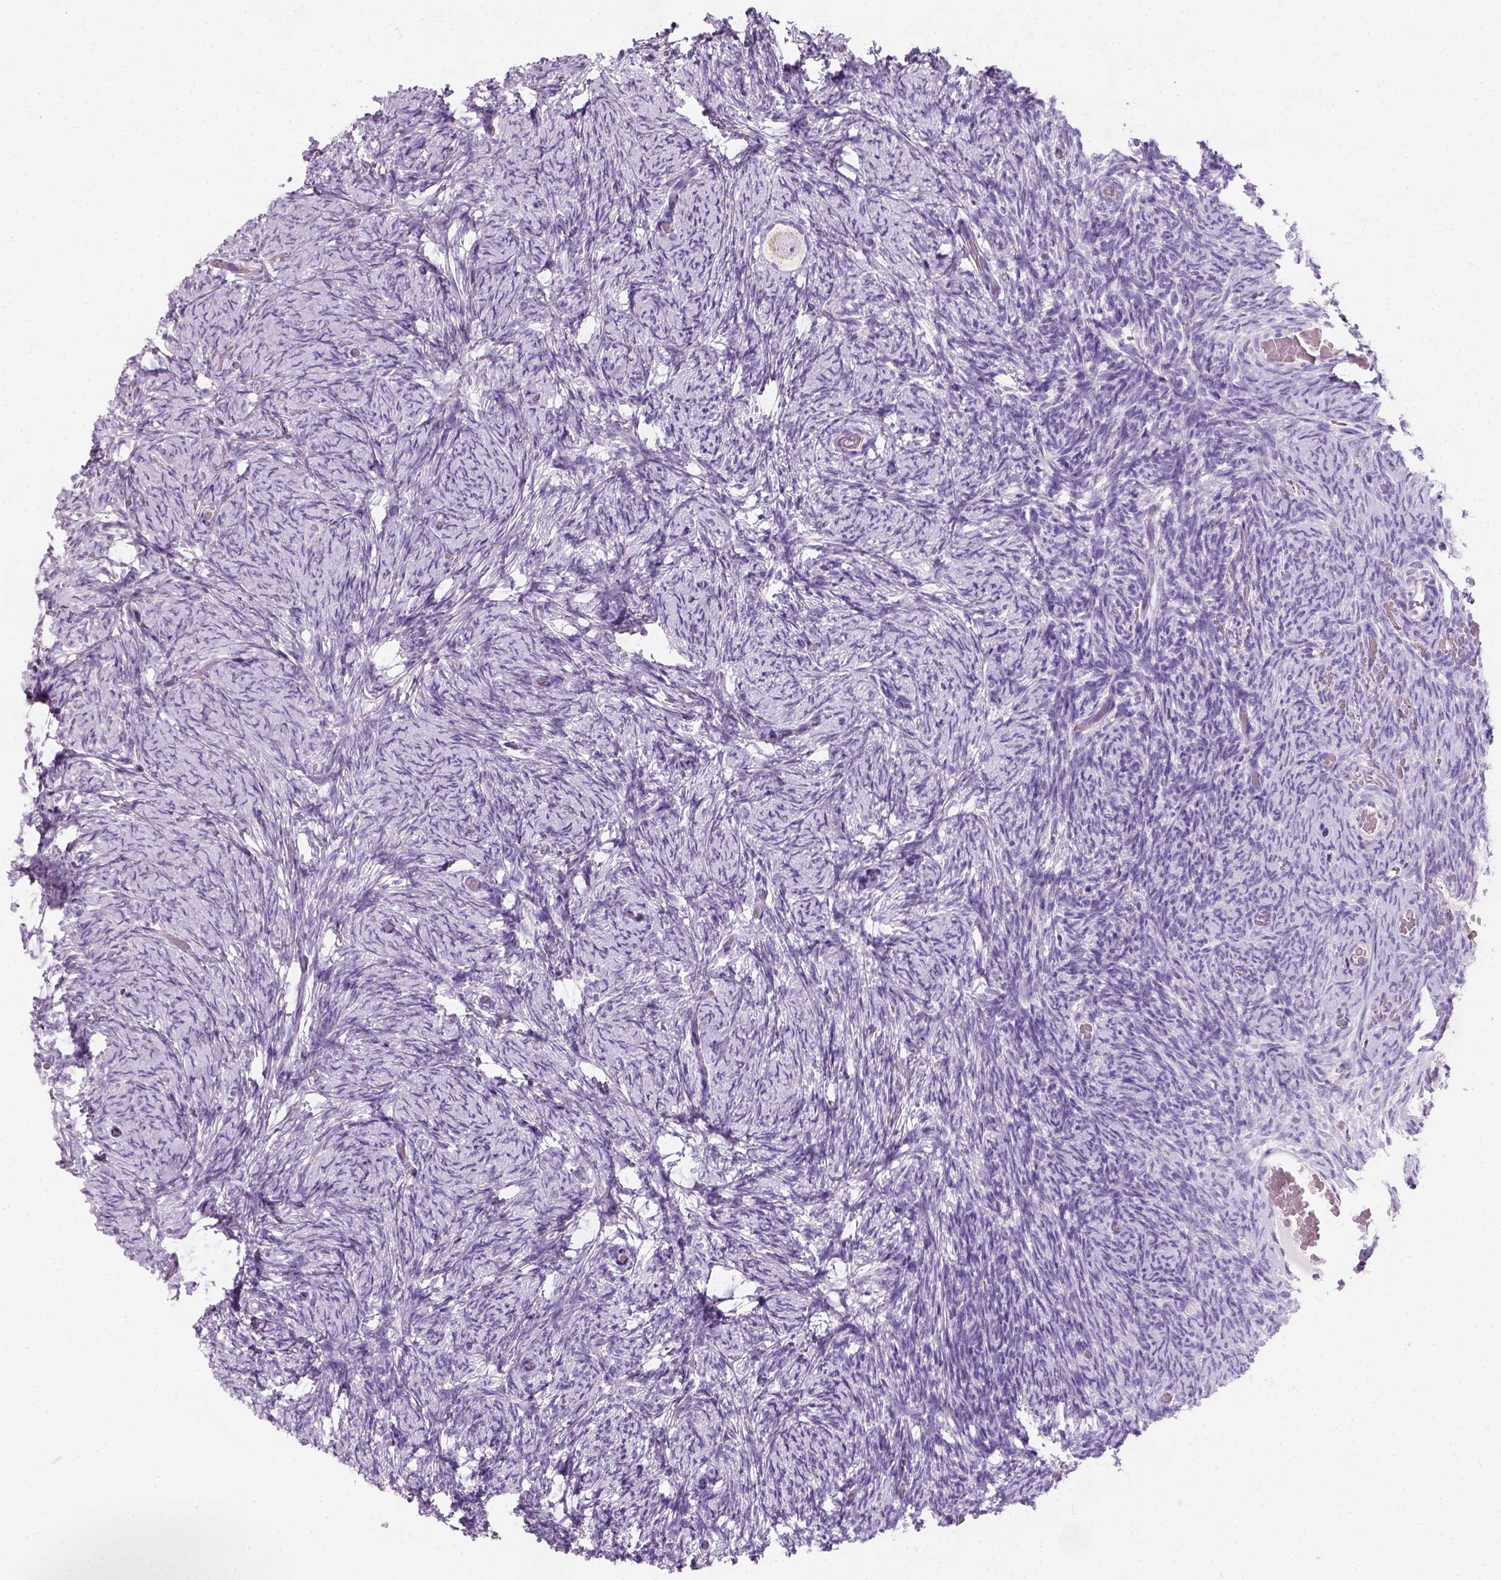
{"staining": {"intensity": "negative", "quantity": "none", "location": "none"}, "tissue": "ovary", "cell_type": "Follicle cells", "image_type": "normal", "snomed": [{"axis": "morphology", "description": "Normal tissue, NOS"}, {"axis": "topography", "description": "Ovary"}], "caption": "The histopathology image displays no staining of follicle cells in unremarkable ovary. (DAB immunohistochemistry (IHC) with hematoxylin counter stain).", "gene": "CHODL", "patient": {"sex": "female", "age": 34}}